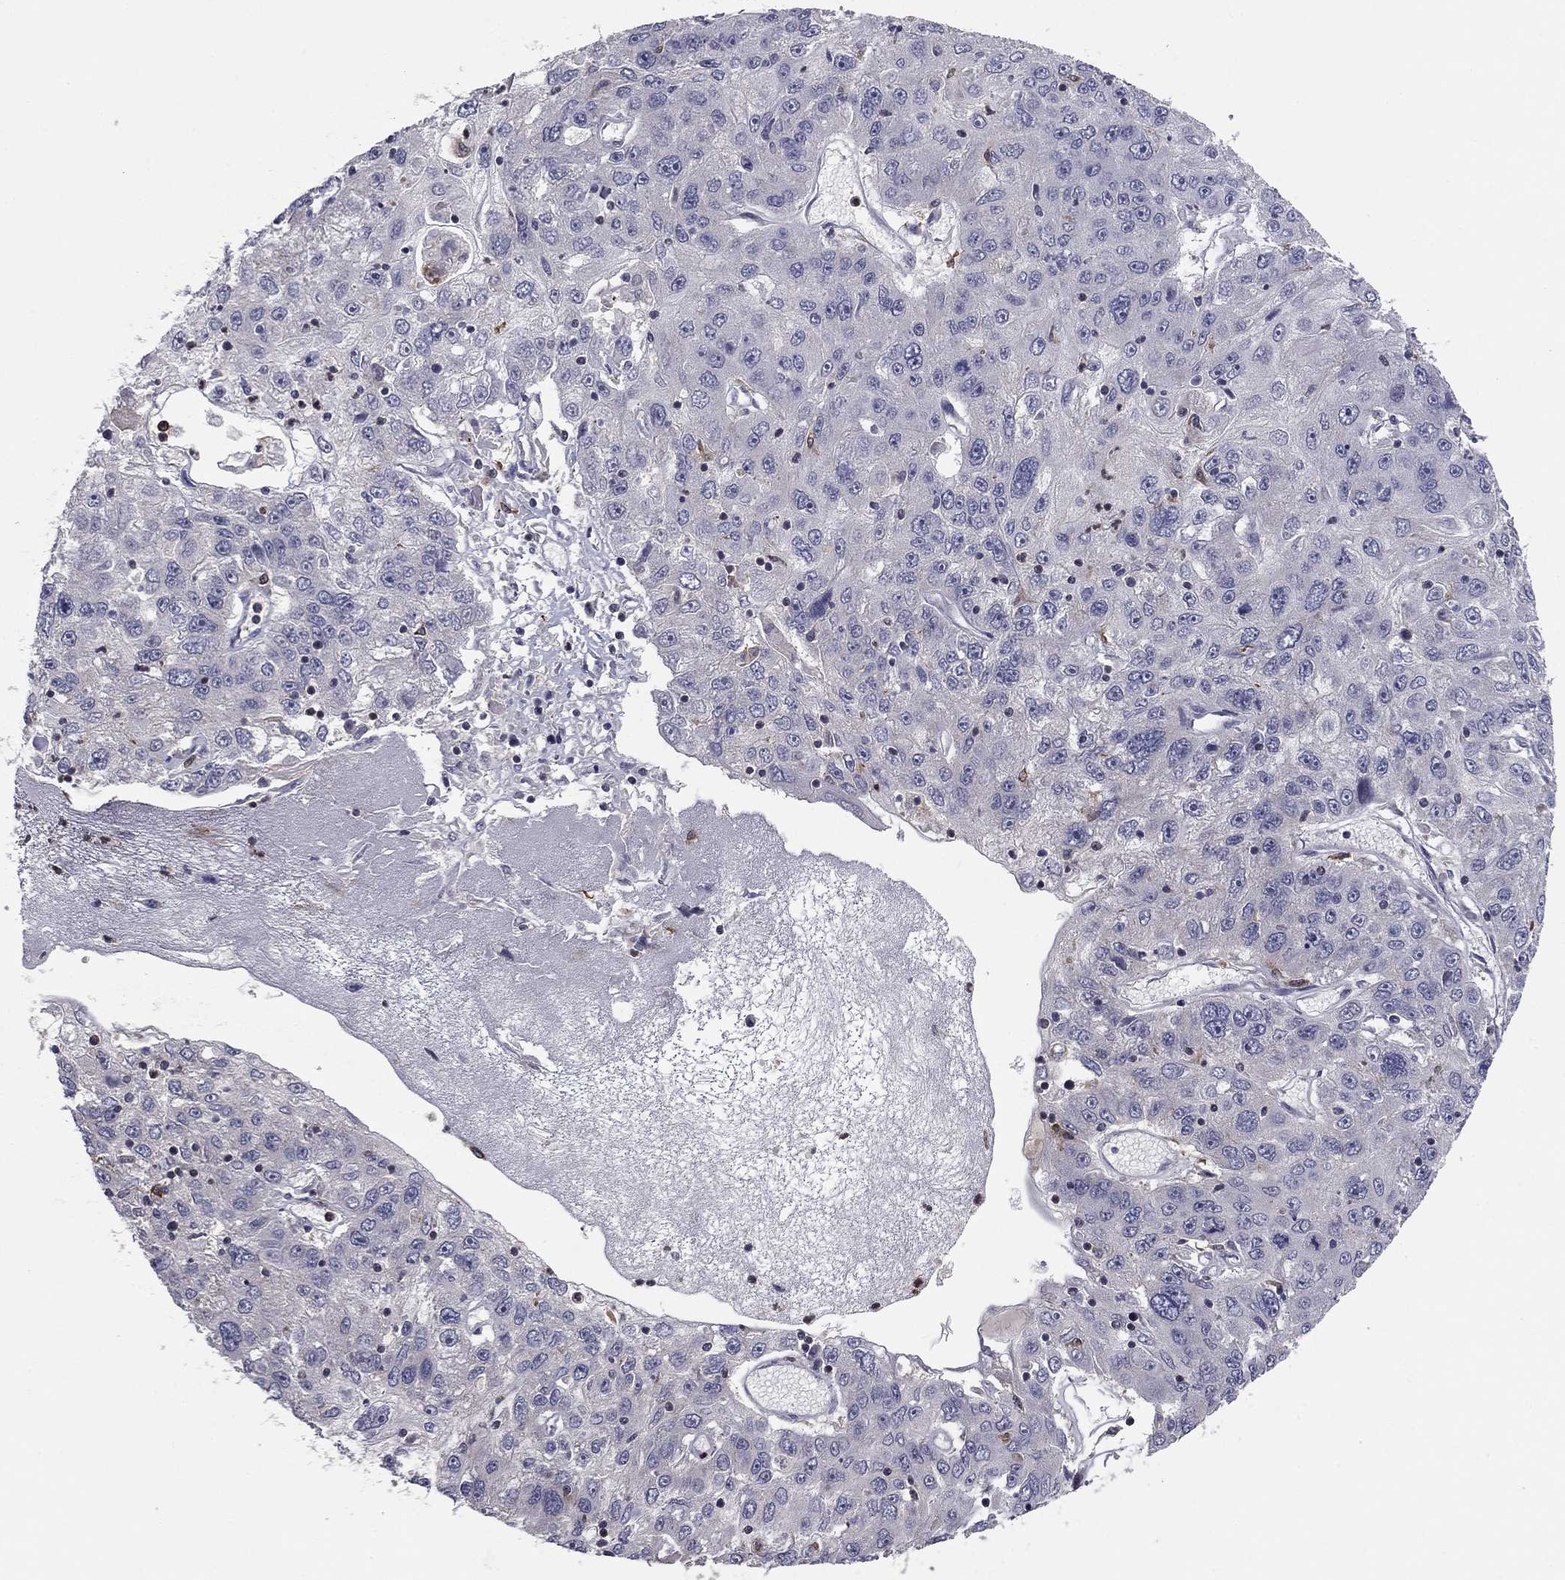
{"staining": {"intensity": "negative", "quantity": "none", "location": "none"}, "tissue": "stomach cancer", "cell_type": "Tumor cells", "image_type": "cancer", "snomed": [{"axis": "morphology", "description": "Adenocarcinoma, NOS"}, {"axis": "topography", "description": "Stomach"}], "caption": "The immunohistochemistry (IHC) histopathology image has no significant expression in tumor cells of stomach cancer tissue.", "gene": "PLCB2", "patient": {"sex": "male", "age": 56}}